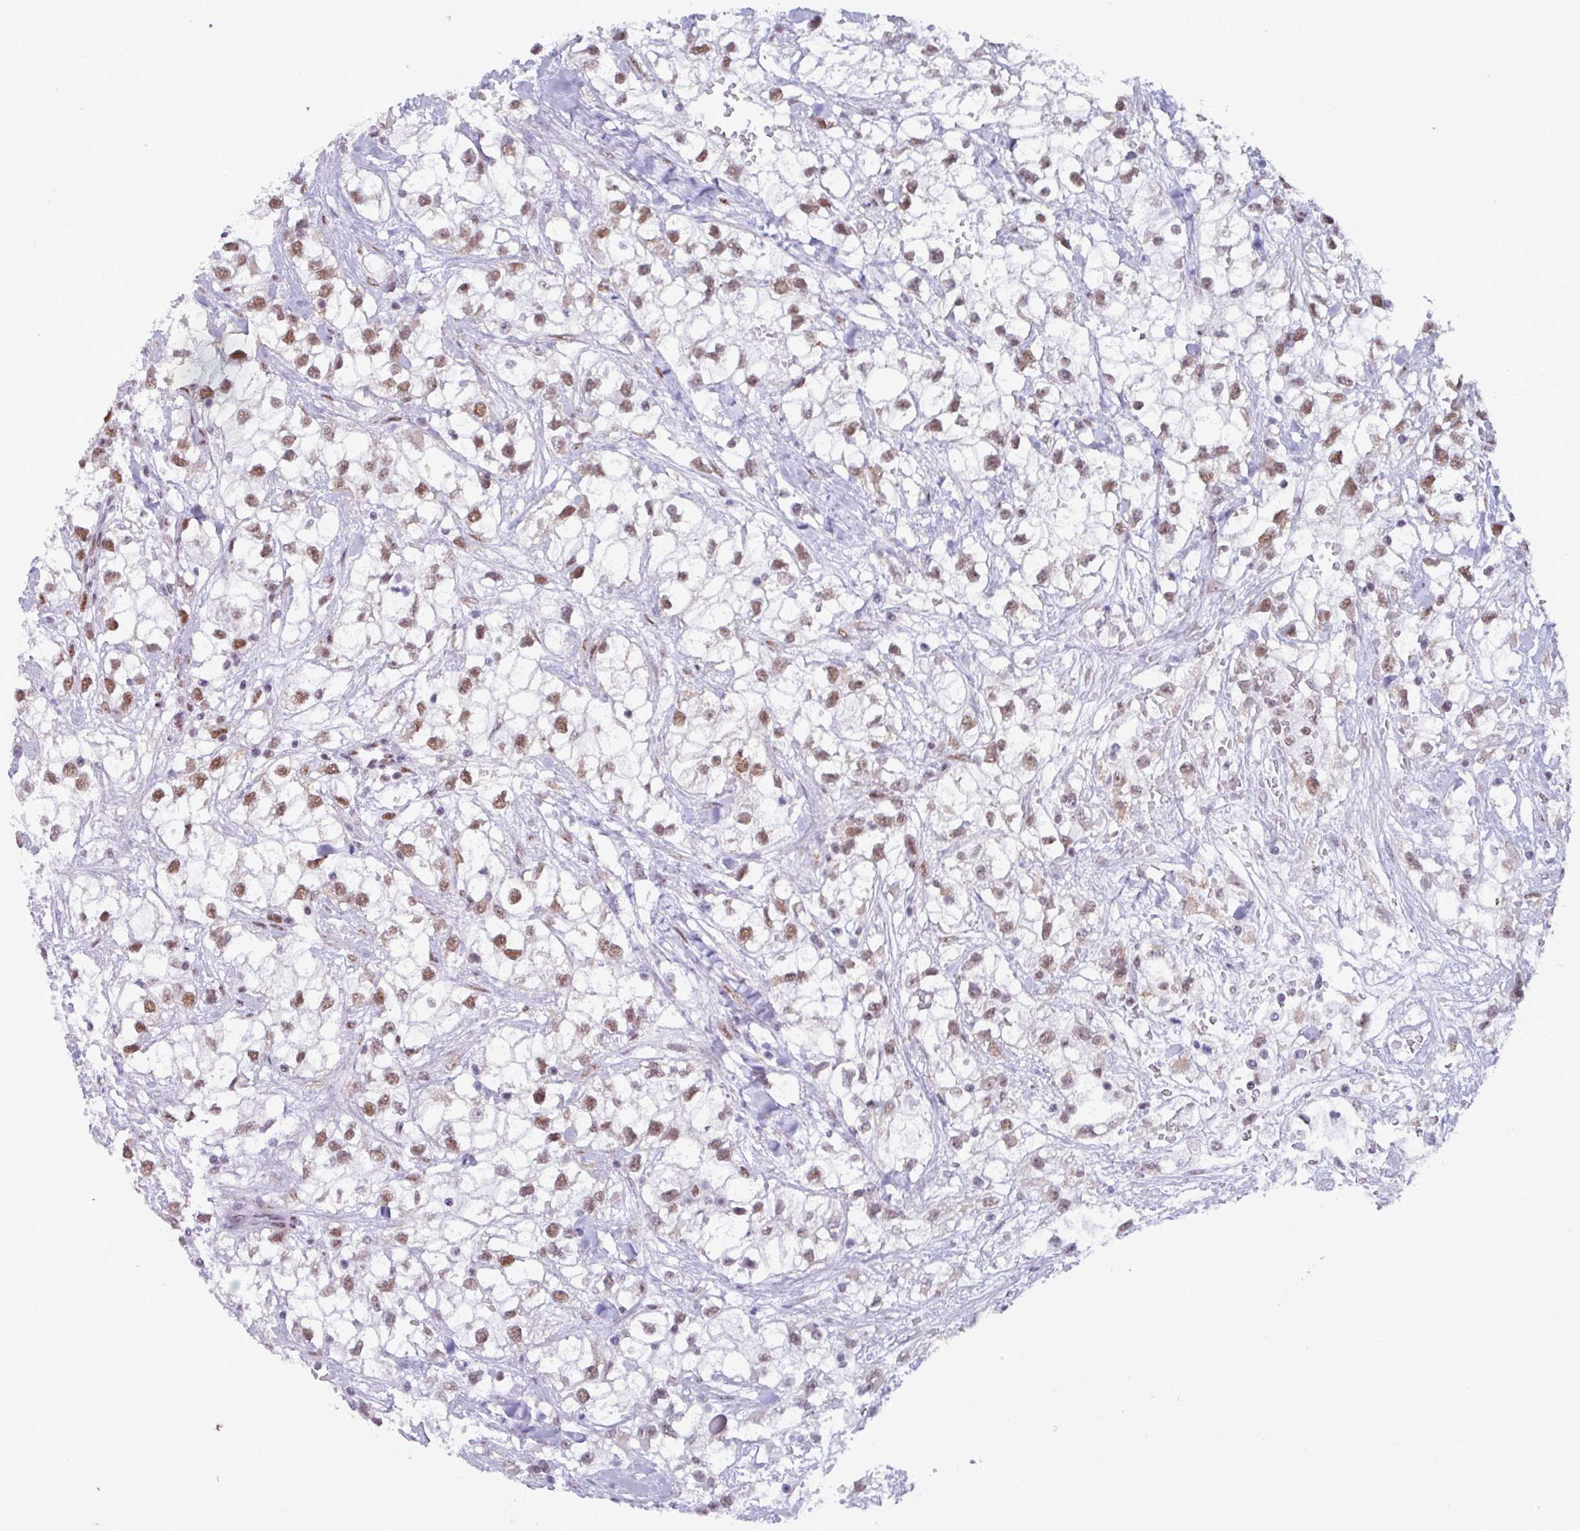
{"staining": {"intensity": "weak", "quantity": ">75%", "location": "nuclear"}, "tissue": "renal cancer", "cell_type": "Tumor cells", "image_type": "cancer", "snomed": [{"axis": "morphology", "description": "Adenocarcinoma, NOS"}, {"axis": "topography", "description": "Kidney"}], "caption": "Tumor cells demonstrate weak nuclear staining in about >75% of cells in renal cancer. (Stains: DAB (3,3'-diaminobenzidine) in brown, nuclei in blue, Microscopy: brightfield microscopy at high magnification).", "gene": "PUF60", "patient": {"sex": "male", "age": 59}}